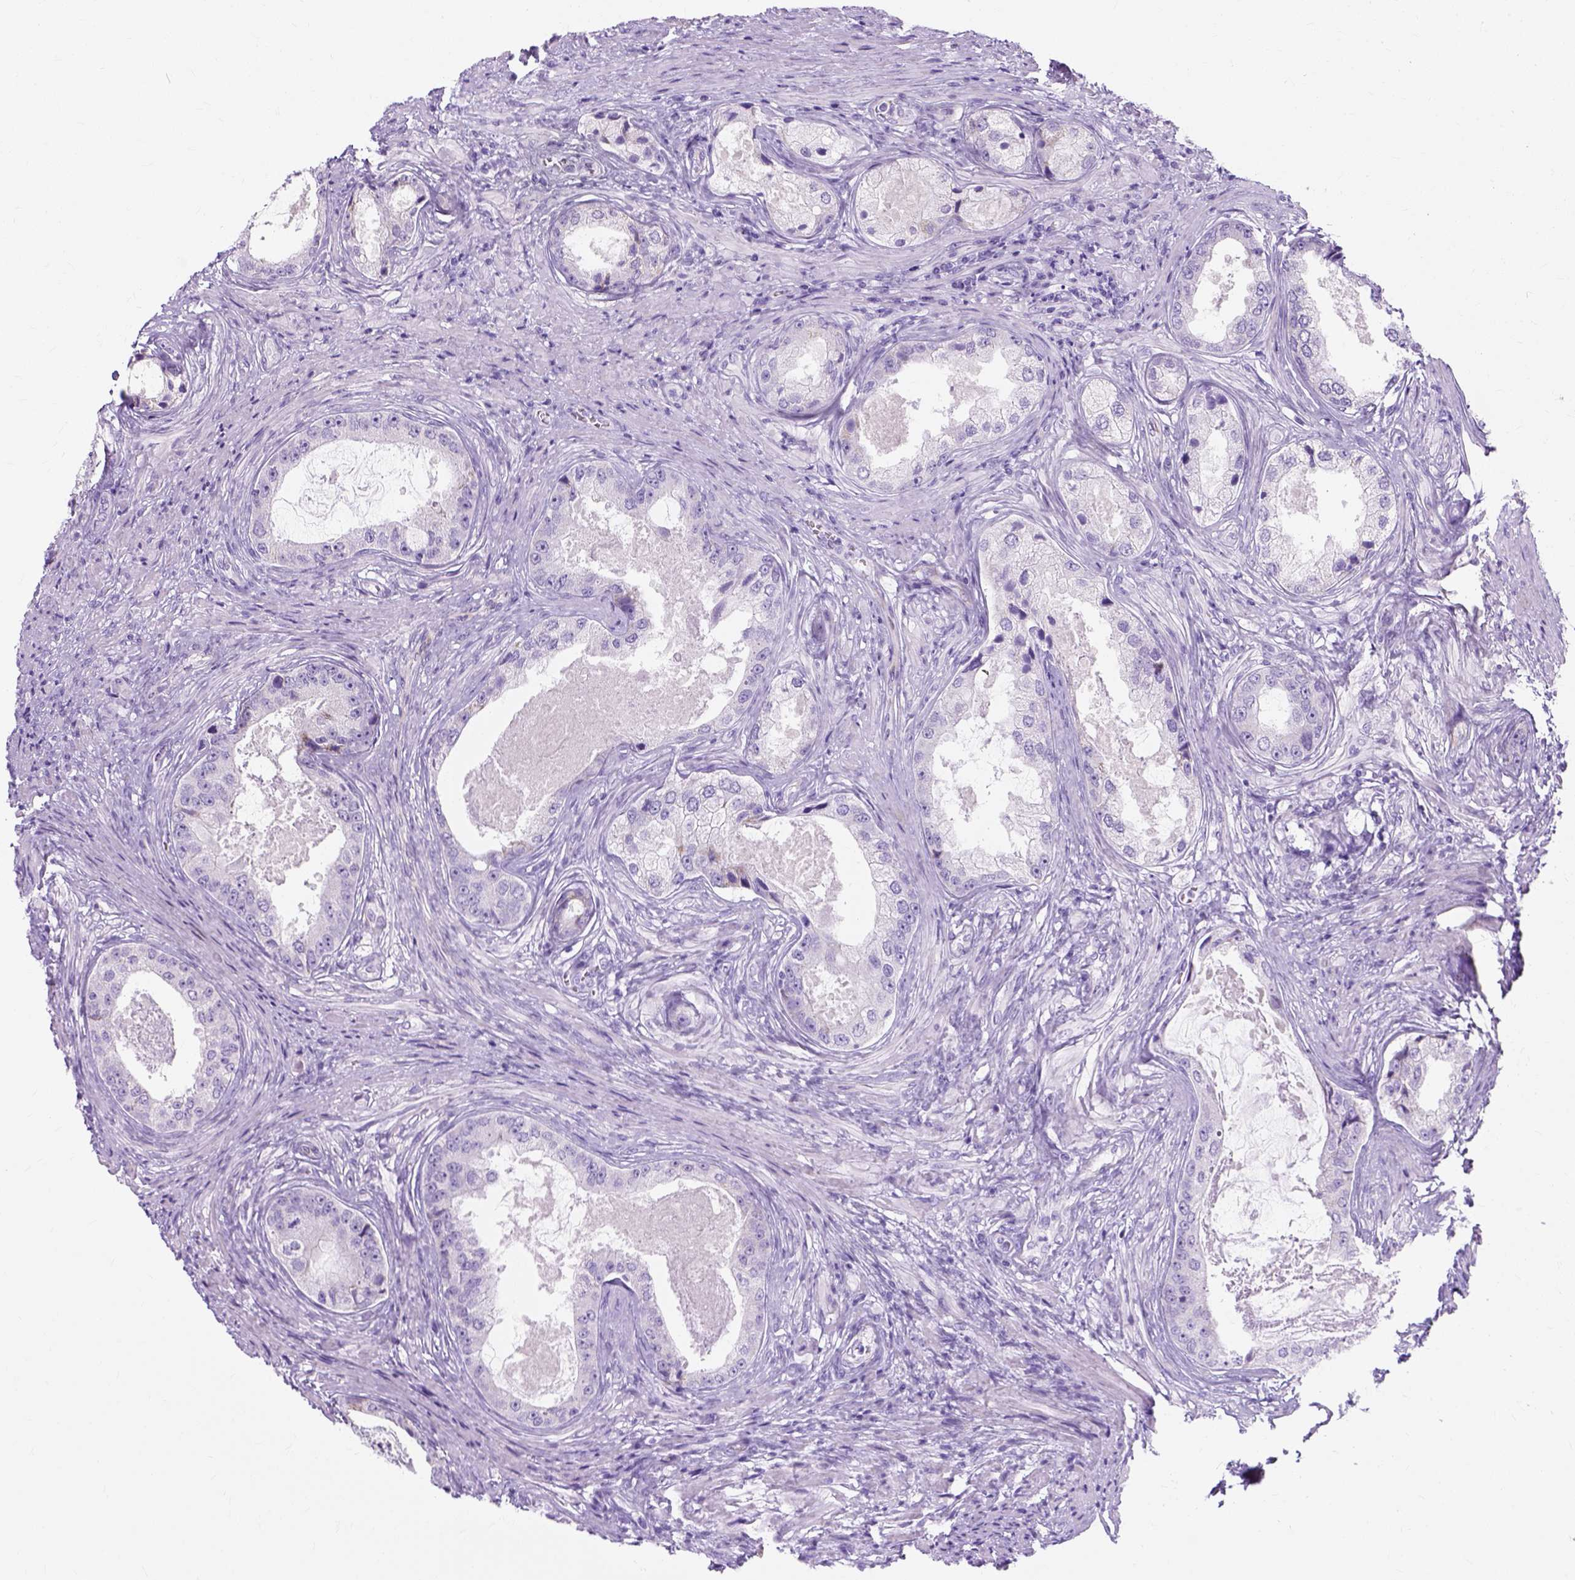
{"staining": {"intensity": "negative", "quantity": "none", "location": "none"}, "tissue": "prostate cancer", "cell_type": "Tumor cells", "image_type": "cancer", "snomed": [{"axis": "morphology", "description": "Adenocarcinoma, Low grade"}, {"axis": "topography", "description": "Prostate"}], "caption": "Immunohistochemistry (IHC) photomicrograph of neoplastic tissue: human prostate cancer stained with DAB (3,3'-diaminobenzidine) displays no significant protein positivity in tumor cells.", "gene": "MYH15", "patient": {"sex": "male", "age": 68}}